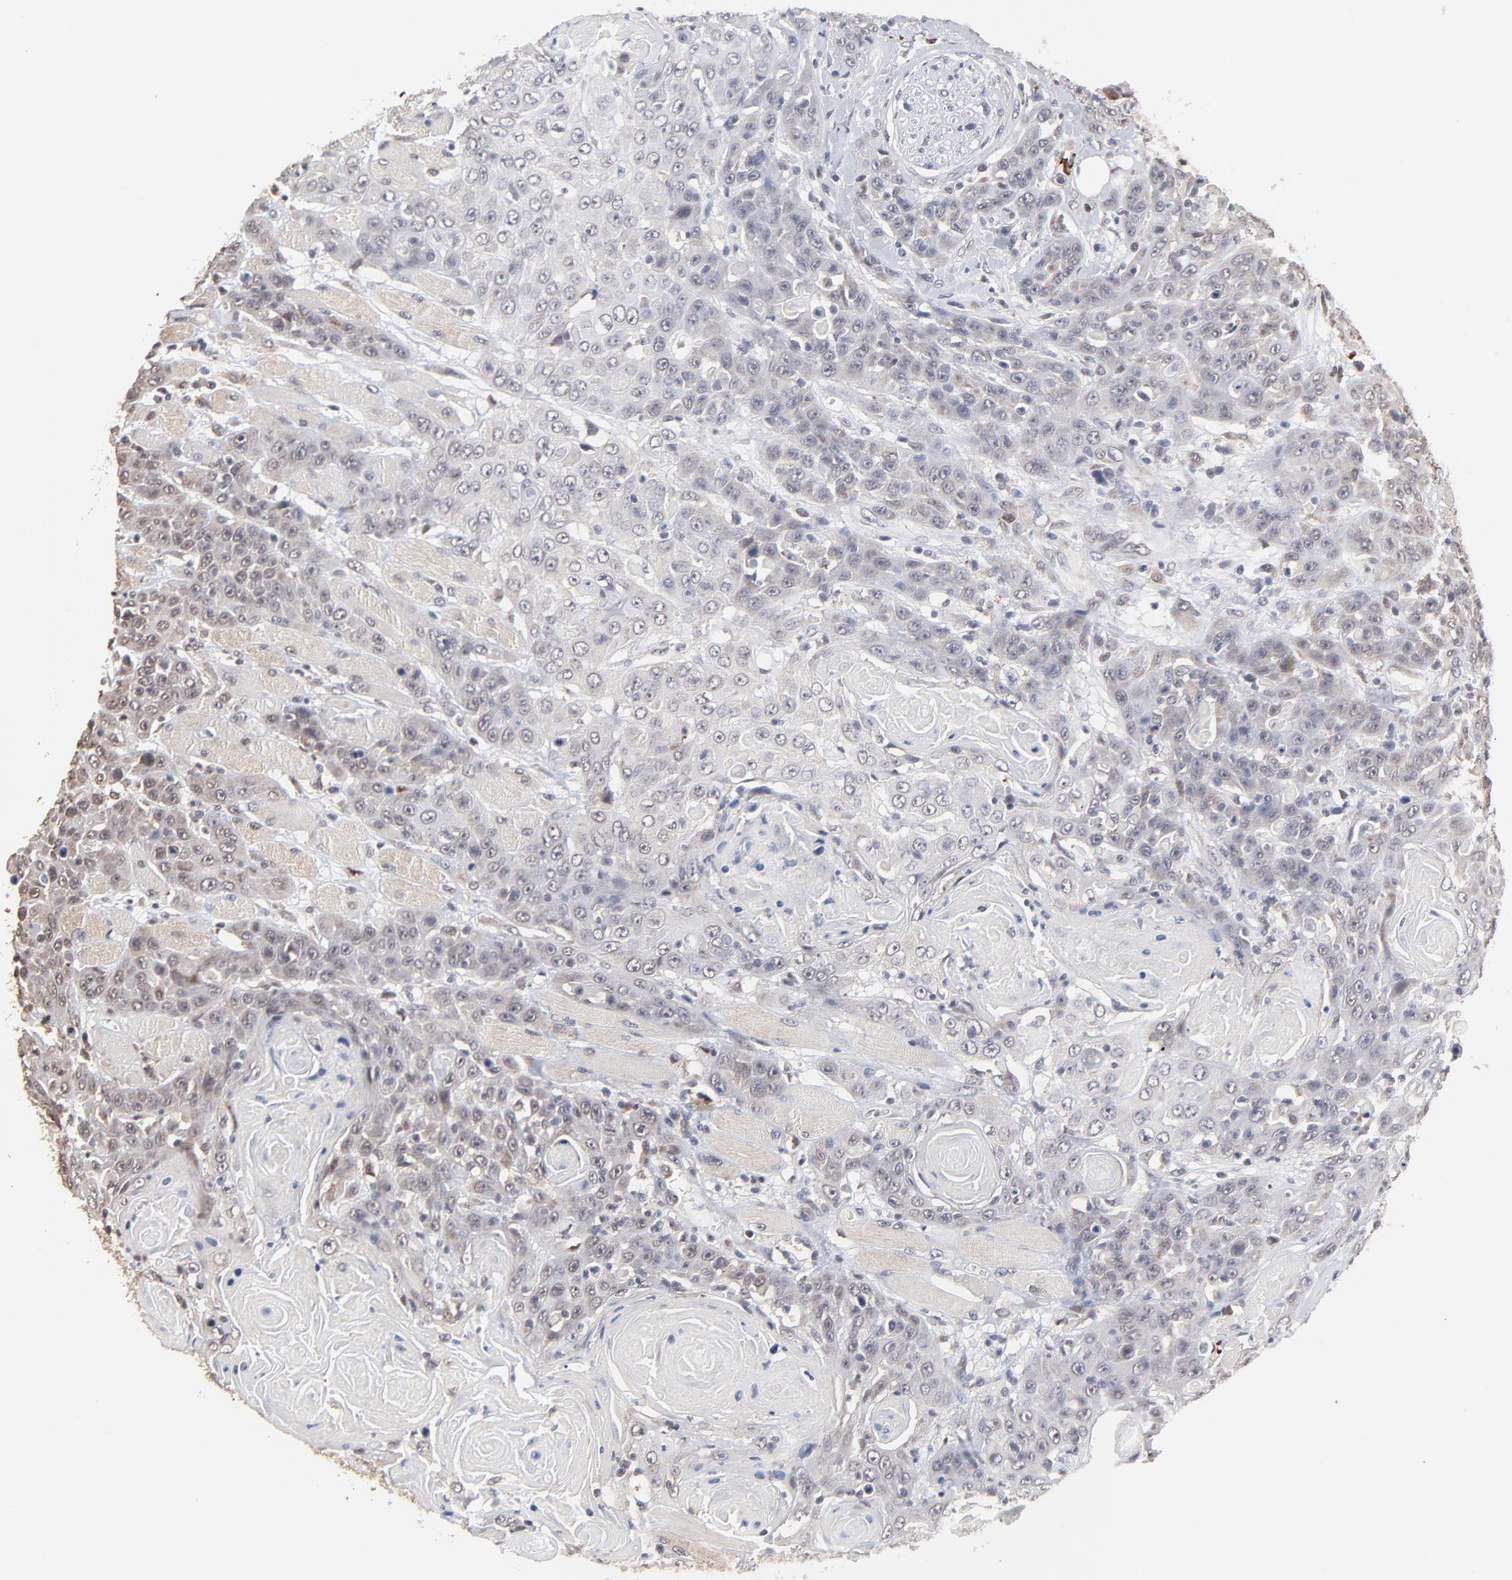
{"staining": {"intensity": "weak", "quantity": "25%-75%", "location": "cytoplasmic/membranous"}, "tissue": "head and neck cancer", "cell_type": "Tumor cells", "image_type": "cancer", "snomed": [{"axis": "morphology", "description": "Squamous cell carcinoma, NOS"}, {"axis": "topography", "description": "Head-Neck"}], "caption": "Squamous cell carcinoma (head and neck) stained for a protein exhibits weak cytoplasmic/membranous positivity in tumor cells.", "gene": "CHM", "patient": {"sex": "female", "age": 84}}